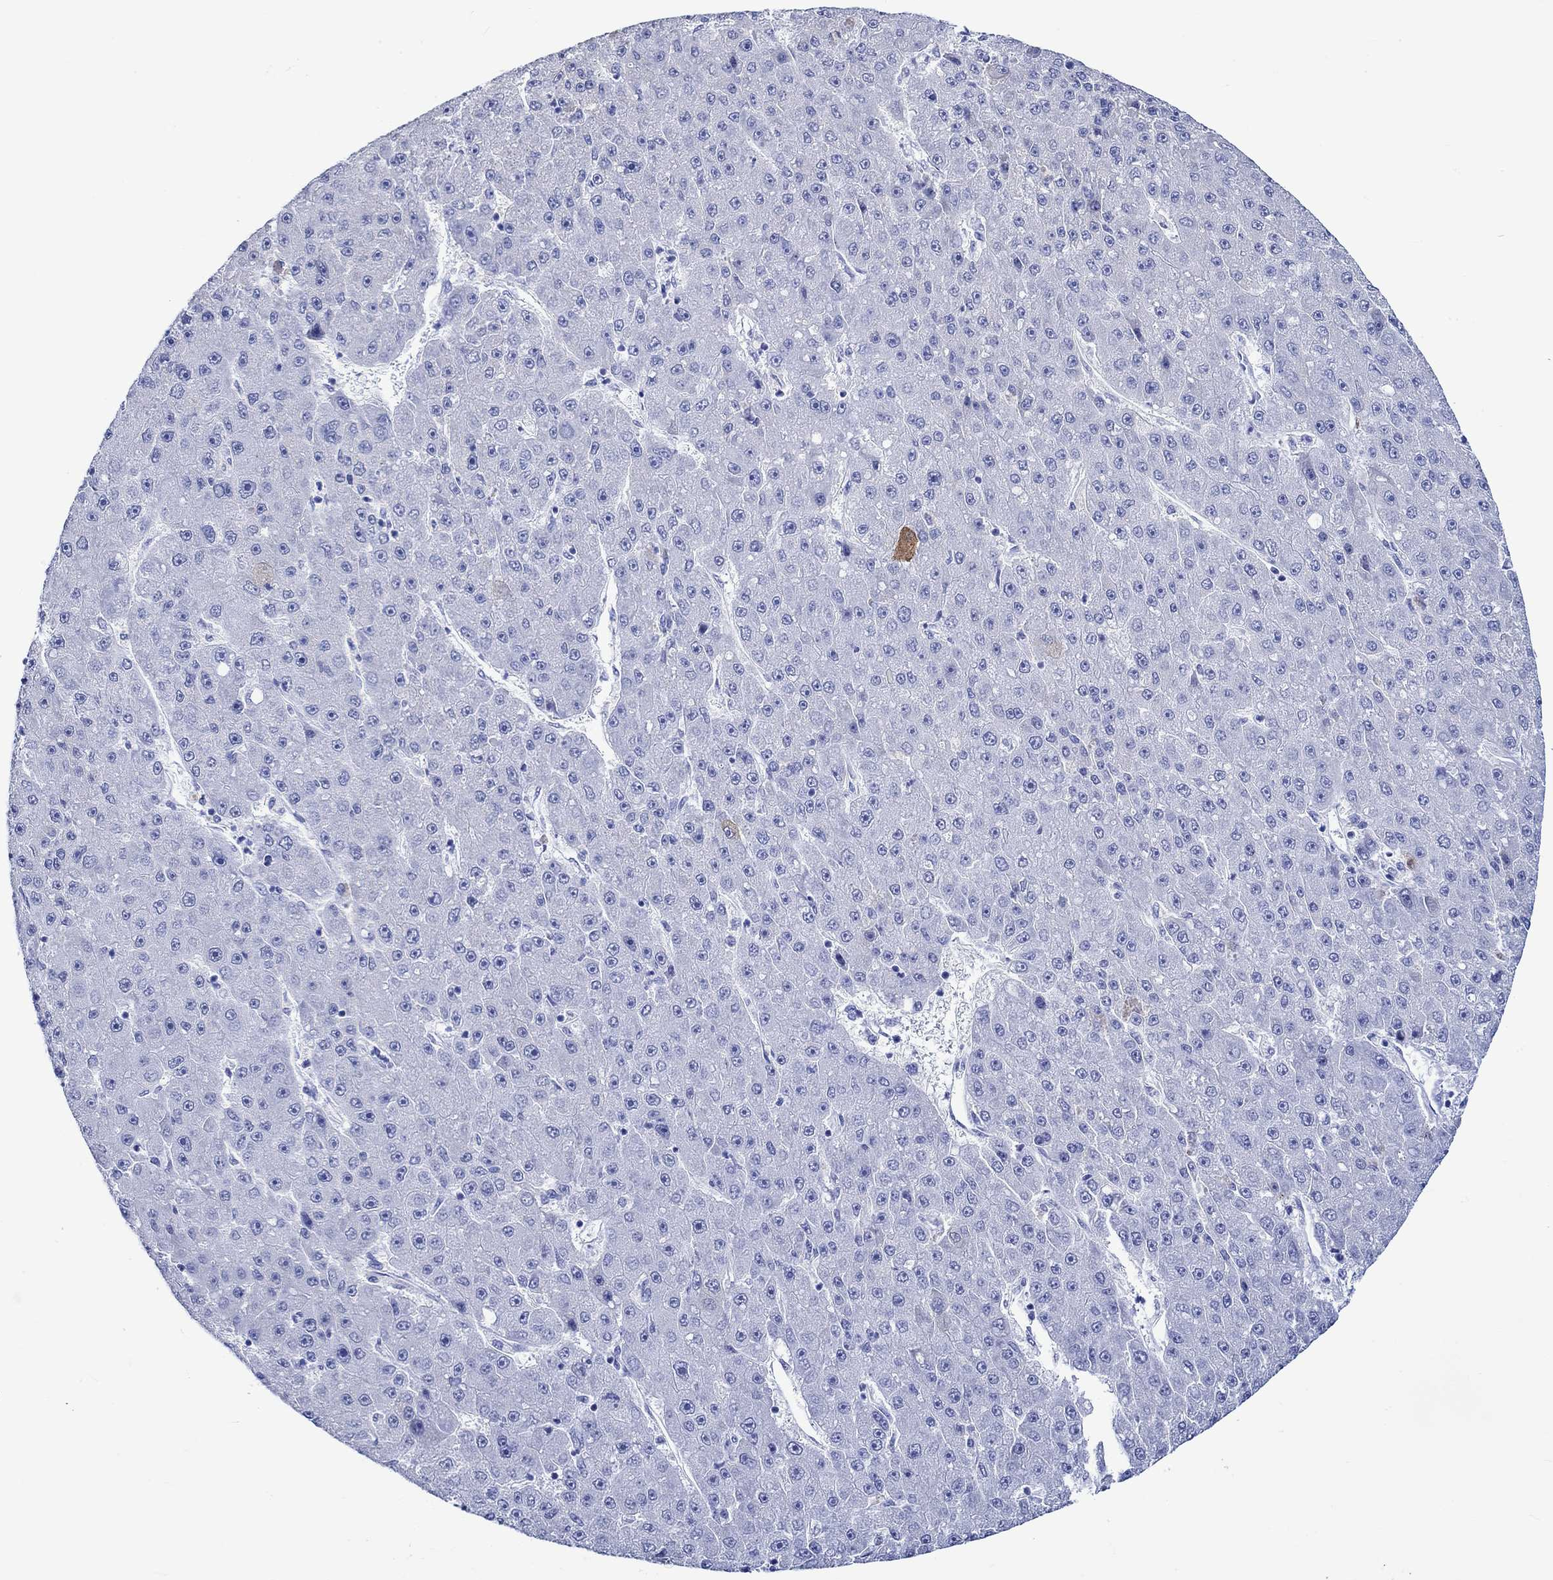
{"staining": {"intensity": "negative", "quantity": "none", "location": "none"}, "tissue": "liver cancer", "cell_type": "Tumor cells", "image_type": "cancer", "snomed": [{"axis": "morphology", "description": "Carcinoma, Hepatocellular, NOS"}, {"axis": "topography", "description": "Liver"}], "caption": "This is an immunohistochemistry (IHC) photomicrograph of human liver cancer (hepatocellular carcinoma). There is no expression in tumor cells.", "gene": "CRYAB", "patient": {"sex": "male", "age": 67}}